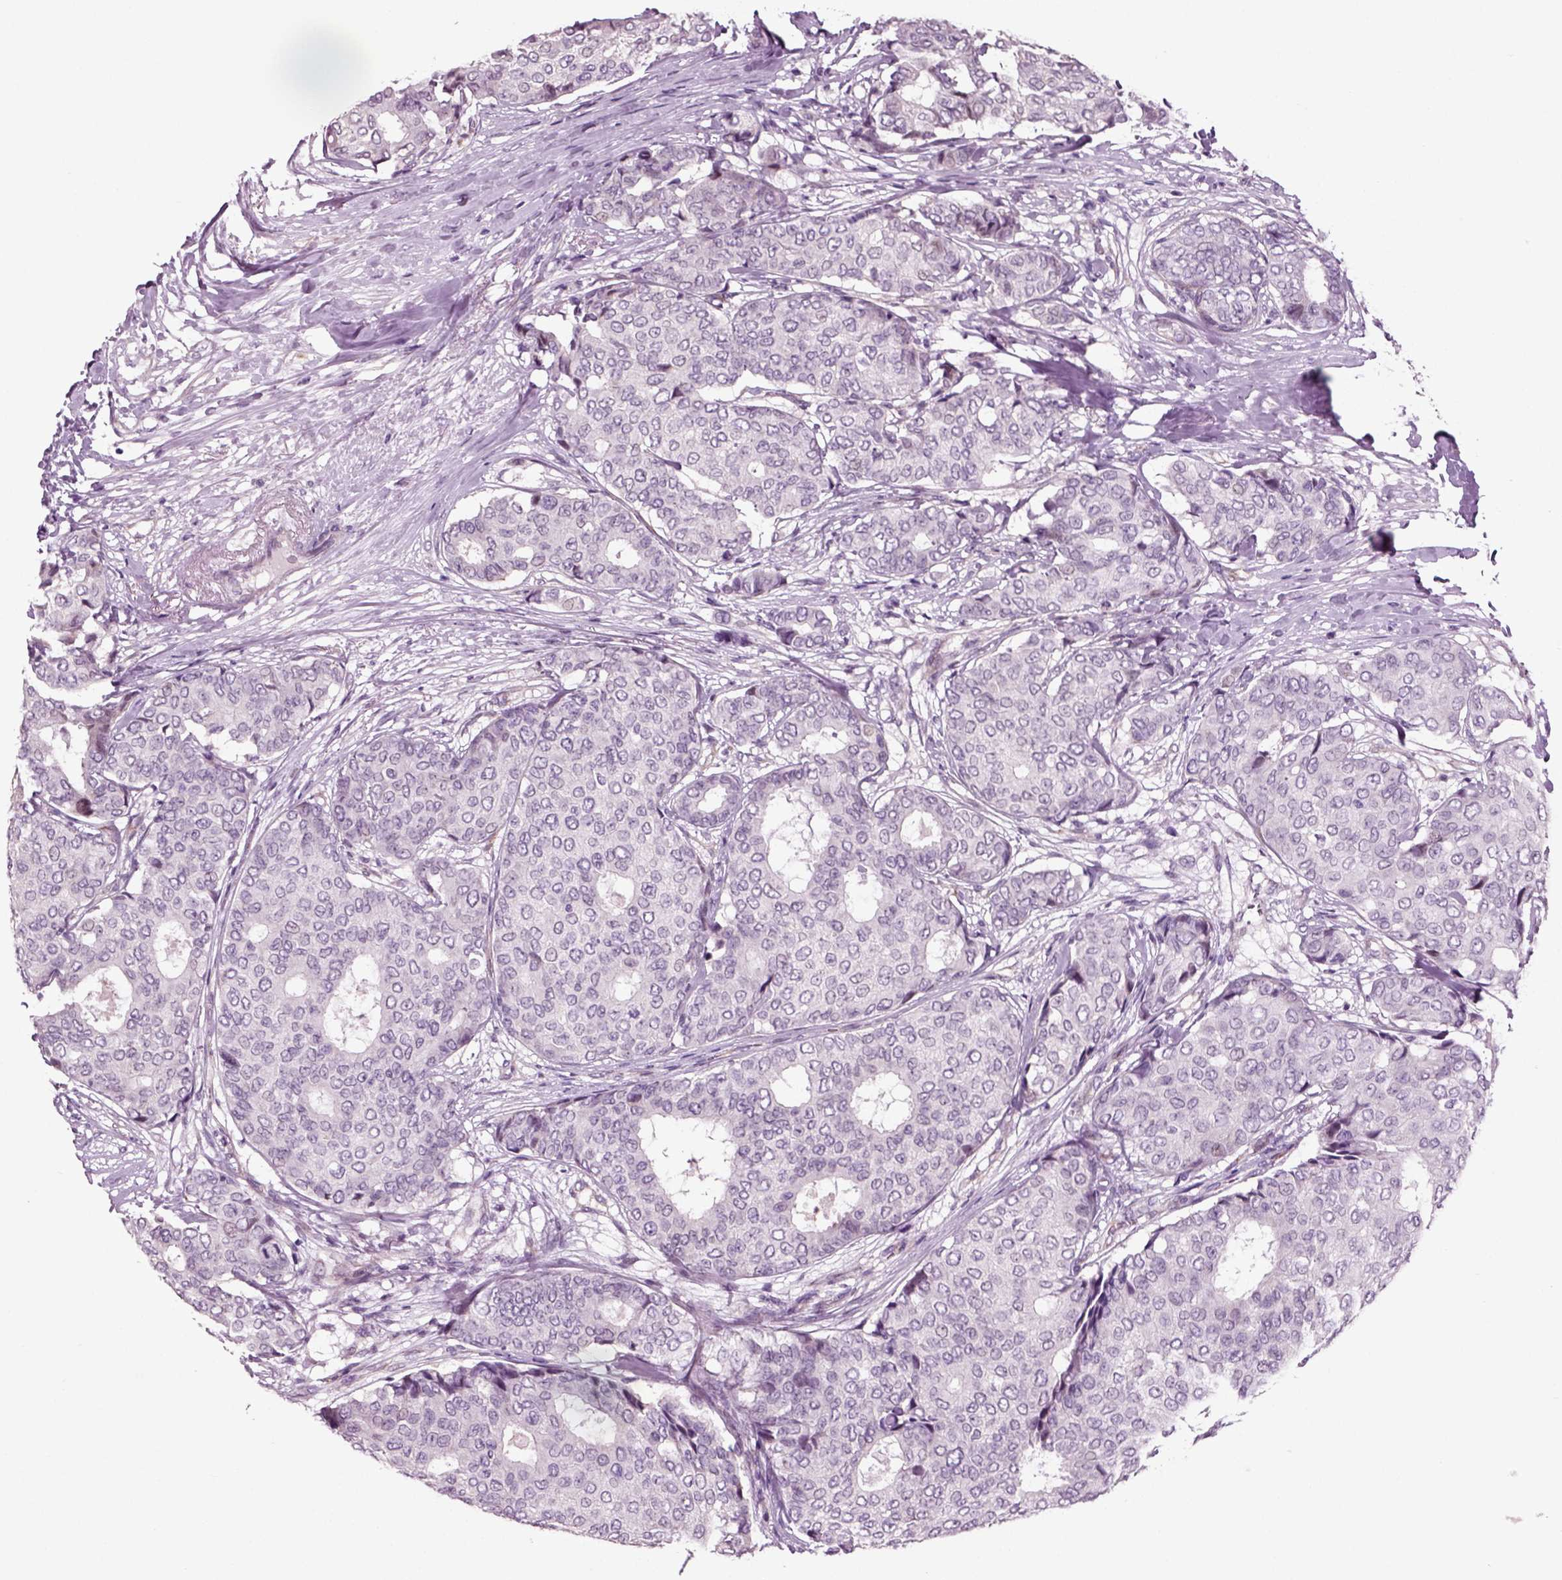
{"staining": {"intensity": "negative", "quantity": "none", "location": "none"}, "tissue": "breast cancer", "cell_type": "Tumor cells", "image_type": "cancer", "snomed": [{"axis": "morphology", "description": "Duct carcinoma"}, {"axis": "topography", "description": "Breast"}], "caption": "Immunohistochemistry of breast invasive ductal carcinoma demonstrates no staining in tumor cells. (DAB (3,3'-diaminobenzidine) immunohistochemistry (IHC) visualized using brightfield microscopy, high magnification).", "gene": "ARID3A", "patient": {"sex": "female", "age": 75}}